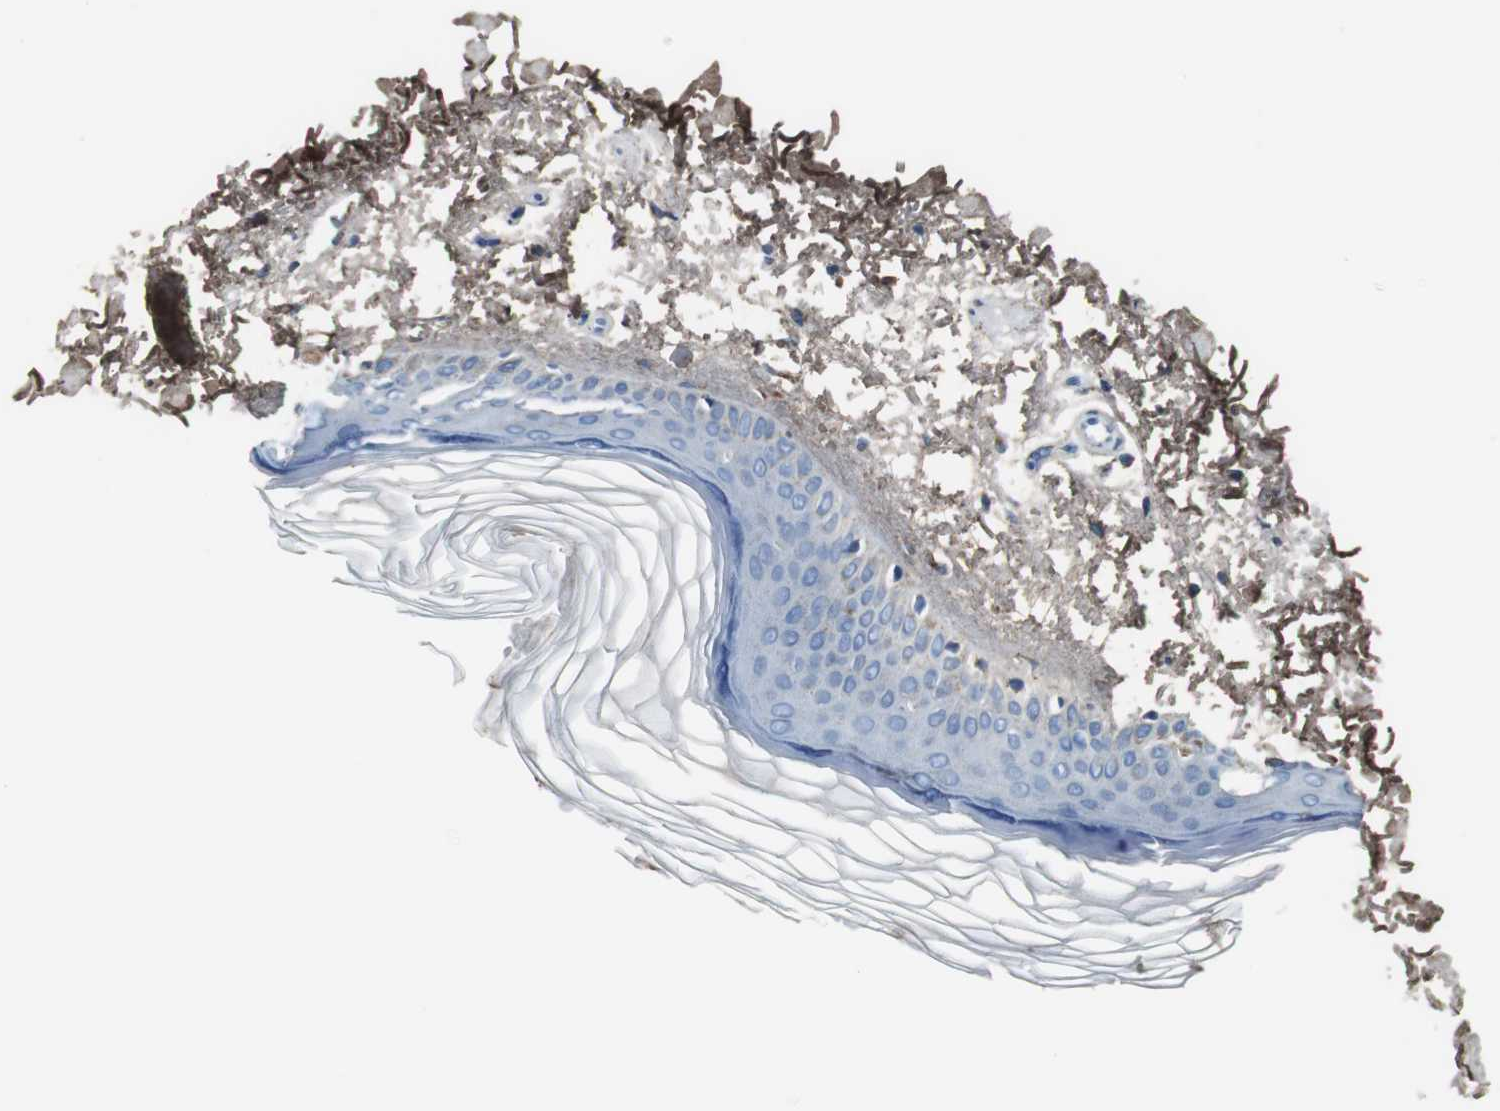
{"staining": {"intensity": "negative", "quantity": "none", "location": "none"}, "tissue": "skin", "cell_type": "Keratinocytes", "image_type": "normal", "snomed": [{"axis": "morphology", "description": "Normal tissue, NOS"}, {"axis": "topography", "description": "Skin"}], "caption": "Photomicrograph shows no significant protein positivity in keratinocytes of benign skin. (DAB (3,3'-diaminobenzidine) immunohistochemistry (IHC), high magnification).", "gene": "C1QTNF7", "patient": {"sex": "female", "age": 19}}